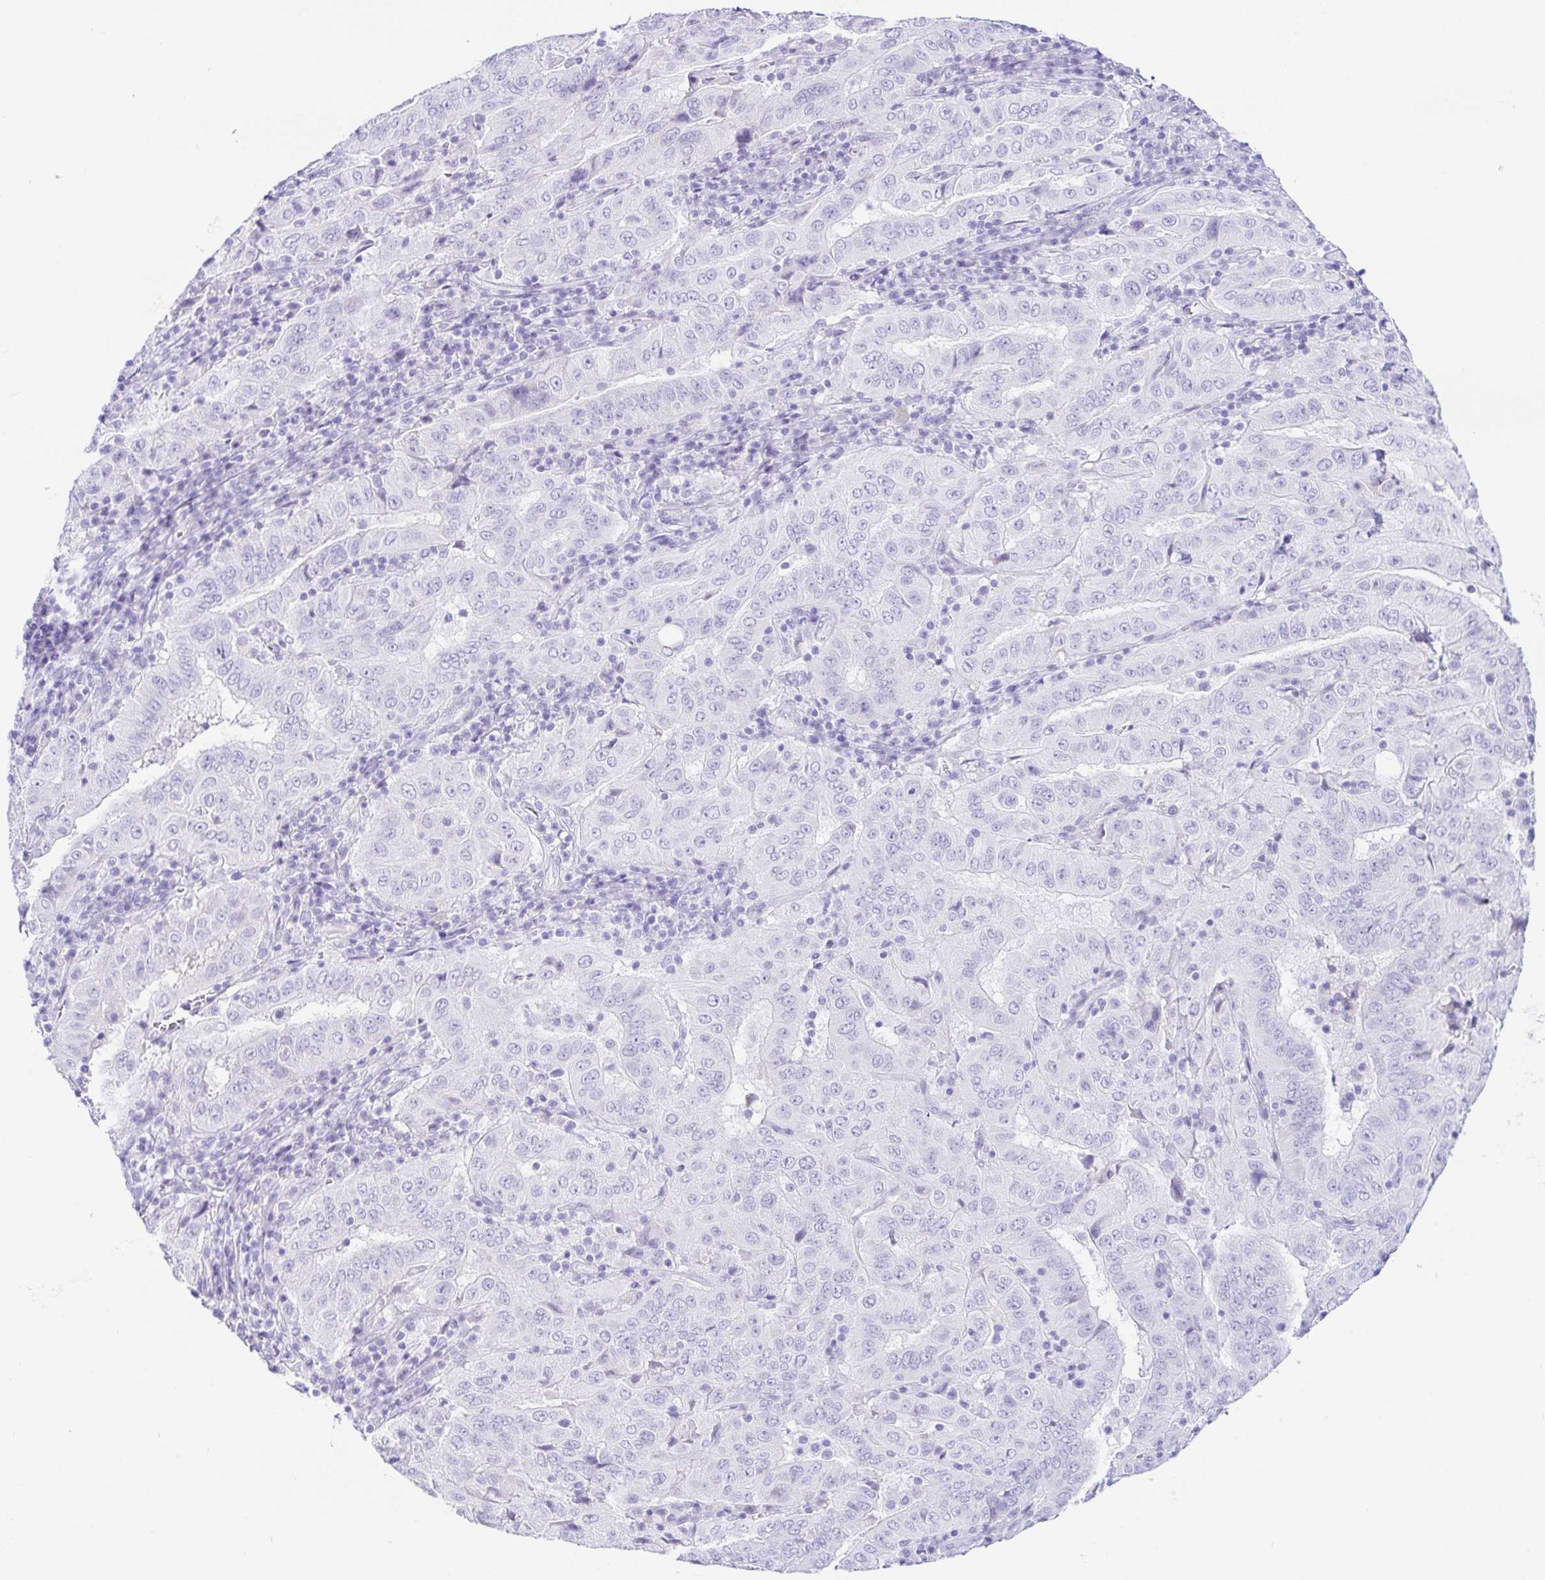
{"staining": {"intensity": "negative", "quantity": "none", "location": "none"}, "tissue": "pancreatic cancer", "cell_type": "Tumor cells", "image_type": "cancer", "snomed": [{"axis": "morphology", "description": "Adenocarcinoma, NOS"}, {"axis": "topography", "description": "Pancreas"}], "caption": "This histopathology image is of pancreatic cancer (adenocarcinoma) stained with immunohistochemistry to label a protein in brown with the nuclei are counter-stained blue. There is no staining in tumor cells.", "gene": "PAX8", "patient": {"sex": "male", "age": 63}}